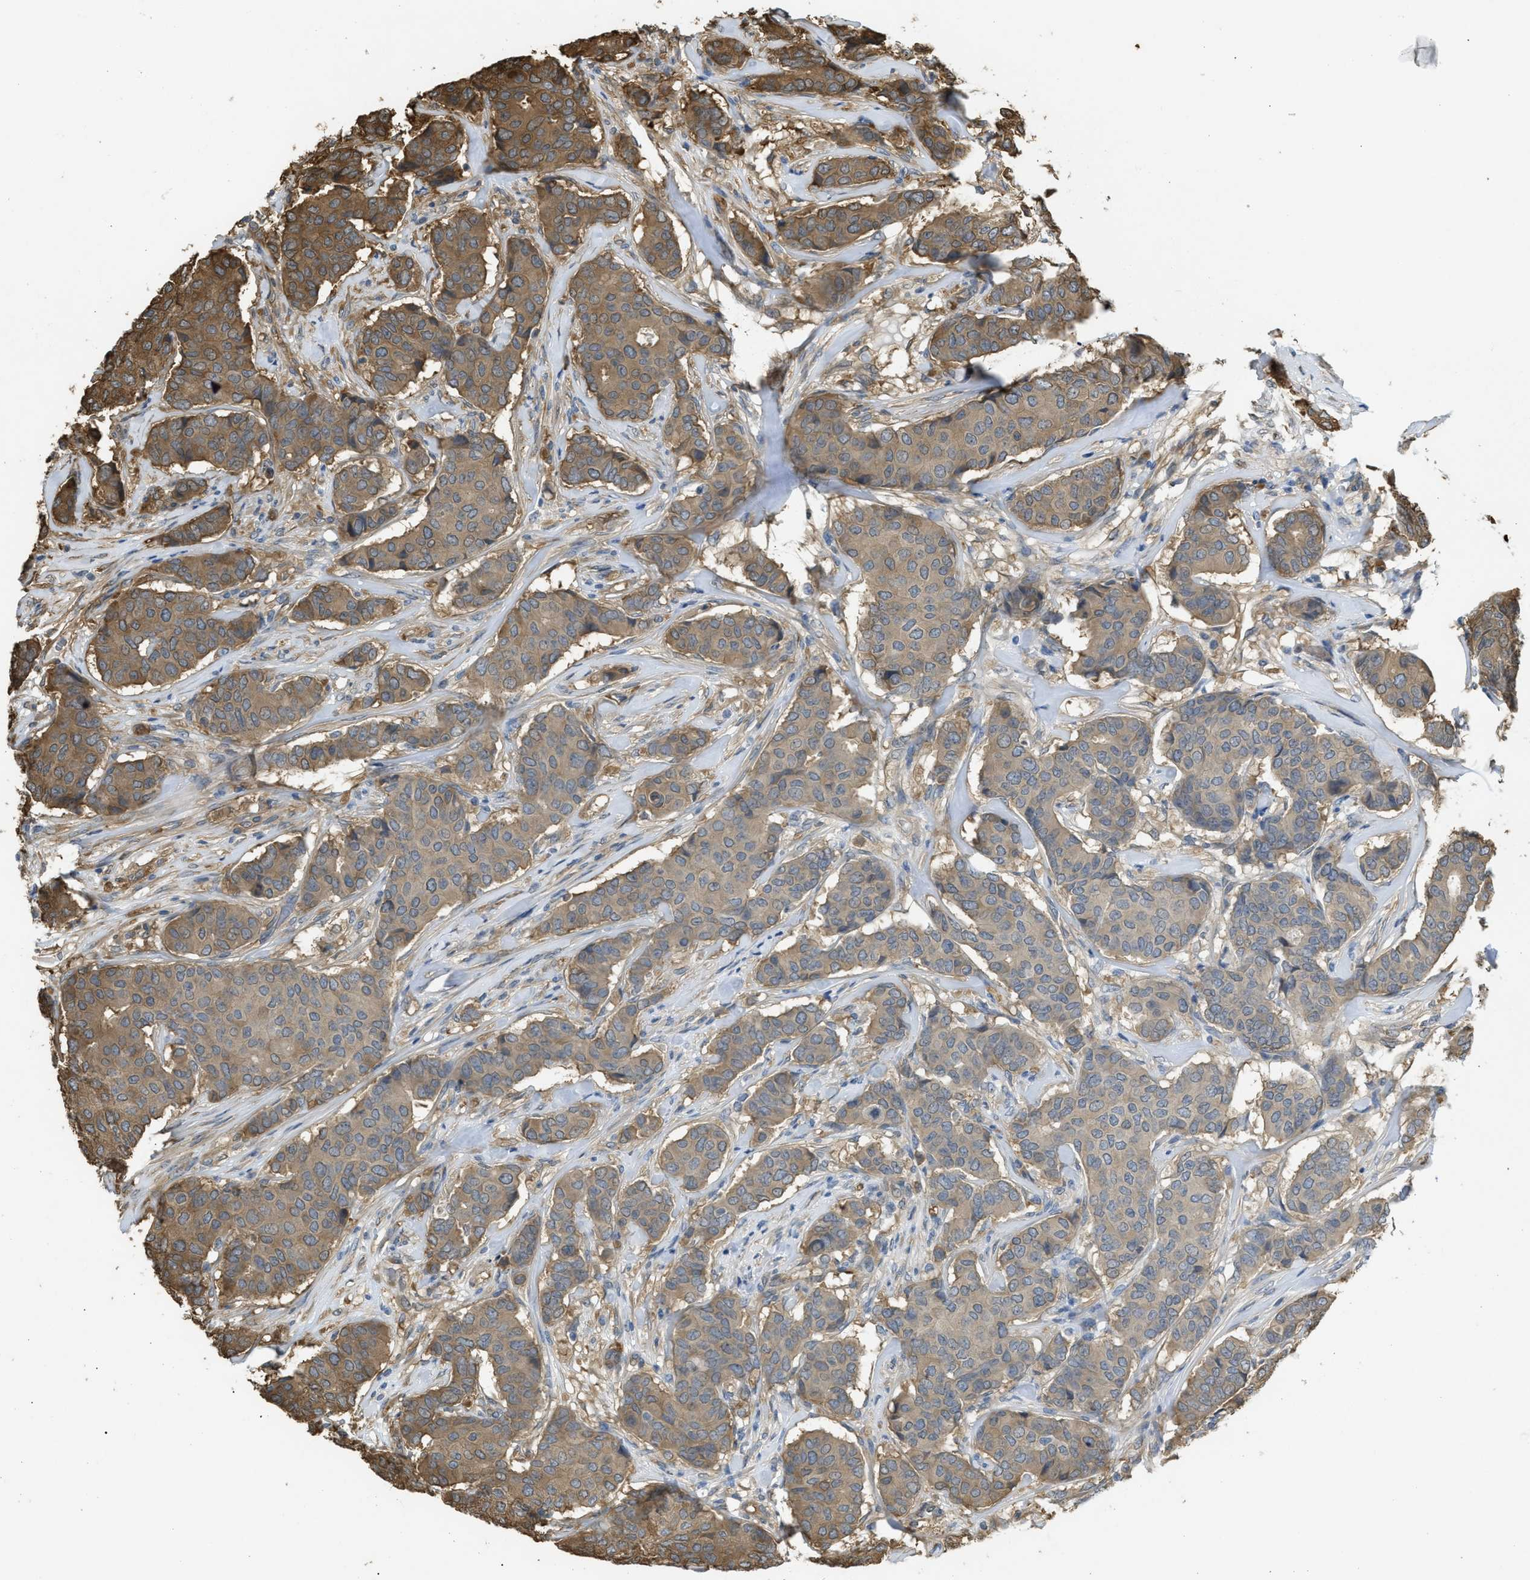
{"staining": {"intensity": "moderate", "quantity": ">75%", "location": "cytoplasmic/membranous"}, "tissue": "breast cancer", "cell_type": "Tumor cells", "image_type": "cancer", "snomed": [{"axis": "morphology", "description": "Duct carcinoma"}, {"axis": "topography", "description": "Breast"}], "caption": "Immunohistochemistry (IHC) photomicrograph of breast cancer stained for a protein (brown), which demonstrates medium levels of moderate cytoplasmic/membranous positivity in approximately >75% of tumor cells.", "gene": "BAG3", "patient": {"sex": "female", "age": 75}}